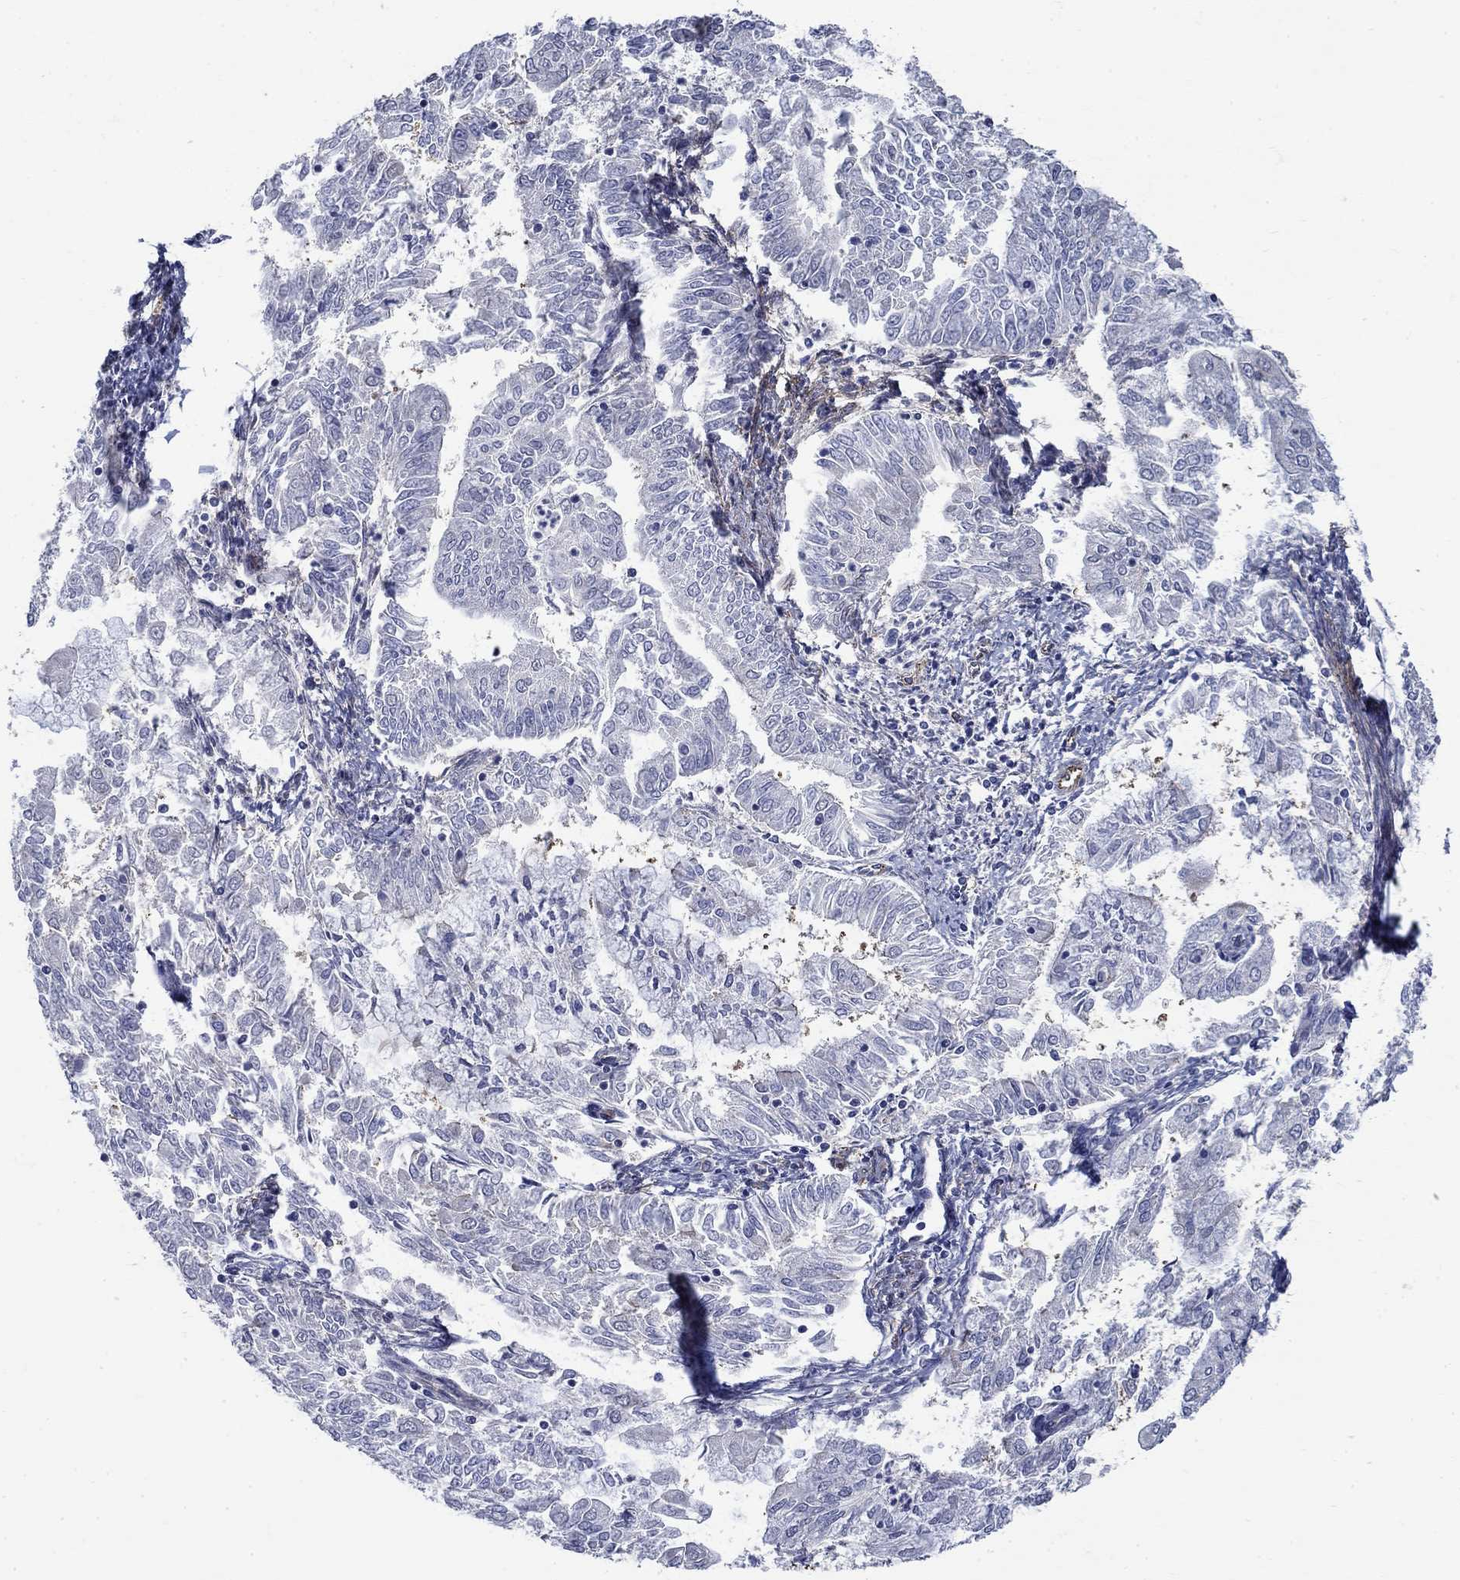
{"staining": {"intensity": "negative", "quantity": "none", "location": "none"}, "tissue": "endometrial cancer", "cell_type": "Tumor cells", "image_type": "cancer", "snomed": [{"axis": "morphology", "description": "Adenocarcinoma, NOS"}, {"axis": "topography", "description": "Endometrium"}], "caption": "Immunohistochemistry (IHC) photomicrograph of human adenocarcinoma (endometrial) stained for a protein (brown), which reveals no expression in tumor cells.", "gene": "FLNC", "patient": {"sex": "female", "age": 56}}